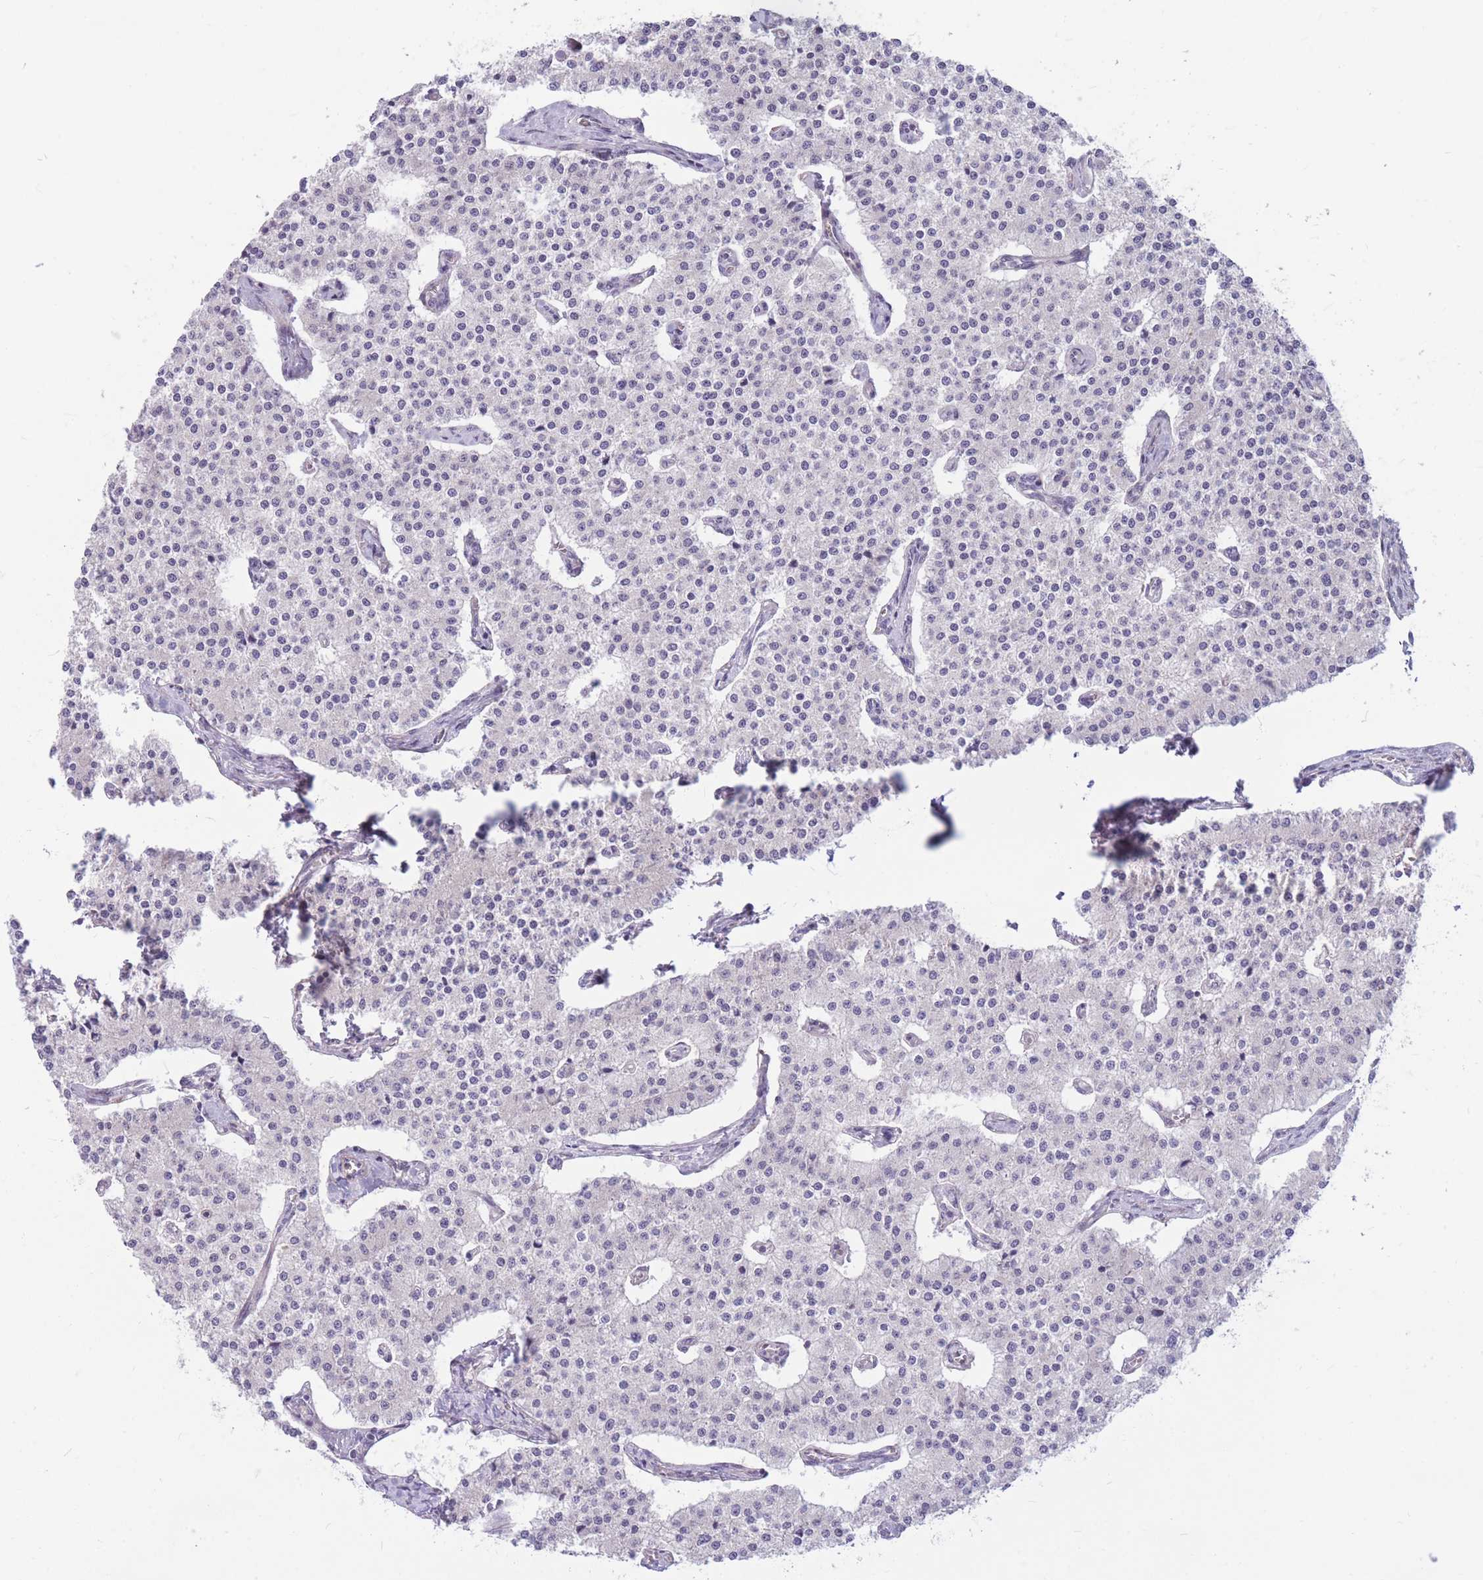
{"staining": {"intensity": "negative", "quantity": "none", "location": "none"}, "tissue": "carcinoid", "cell_type": "Tumor cells", "image_type": "cancer", "snomed": [{"axis": "morphology", "description": "Carcinoid, malignant, NOS"}, {"axis": "topography", "description": "Colon"}], "caption": "Immunohistochemistry (IHC) histopathology image of neoplastic tissue: carcinoid (malignant) stained with DAB exhibits no significant protein staining in tumor cells.", "gene": "ERCC2", "patient": {"sex": "female", "age": 52}}